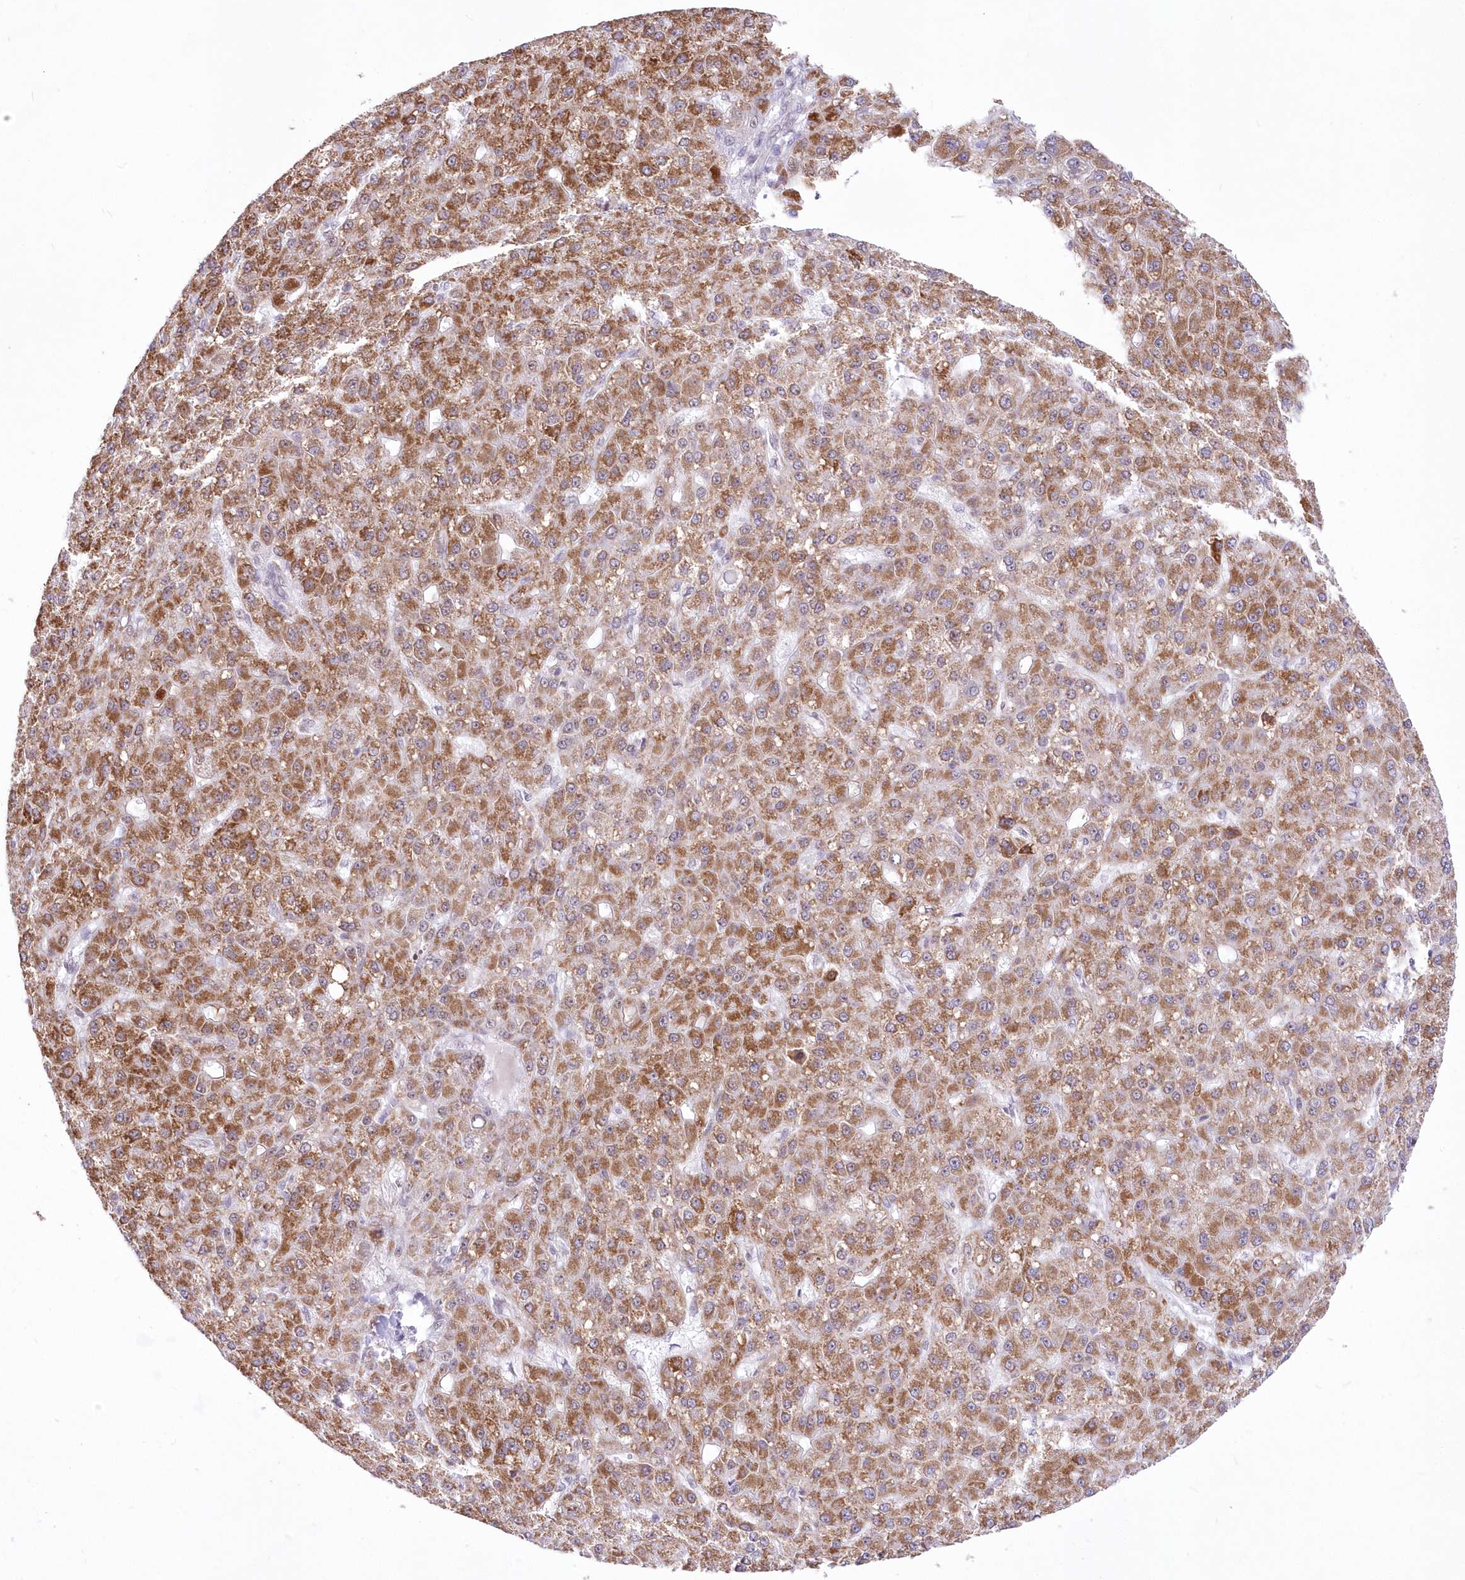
{"staining": {"intensity": "strong", "quantity": ">75%", "location": "cytoplasmic/membranous"}, "tissue": "liver cancer", "cell_type": "Tumor cells", "image_type": "cancer", "snomed": [{"axis": "morphology", "description": "Carcinoma, Hepatocellular, NOS"}, {"axis": "topography", "description": "Liver"}], "caption": "Protein expression analysis of human liver hepatocellular carcinoma reveals strong cytoplasmic/membranous positivity in about >75% of tumor cells.", "gene": "NSUN2", "patient": {"sex": "male", "age": 67}}